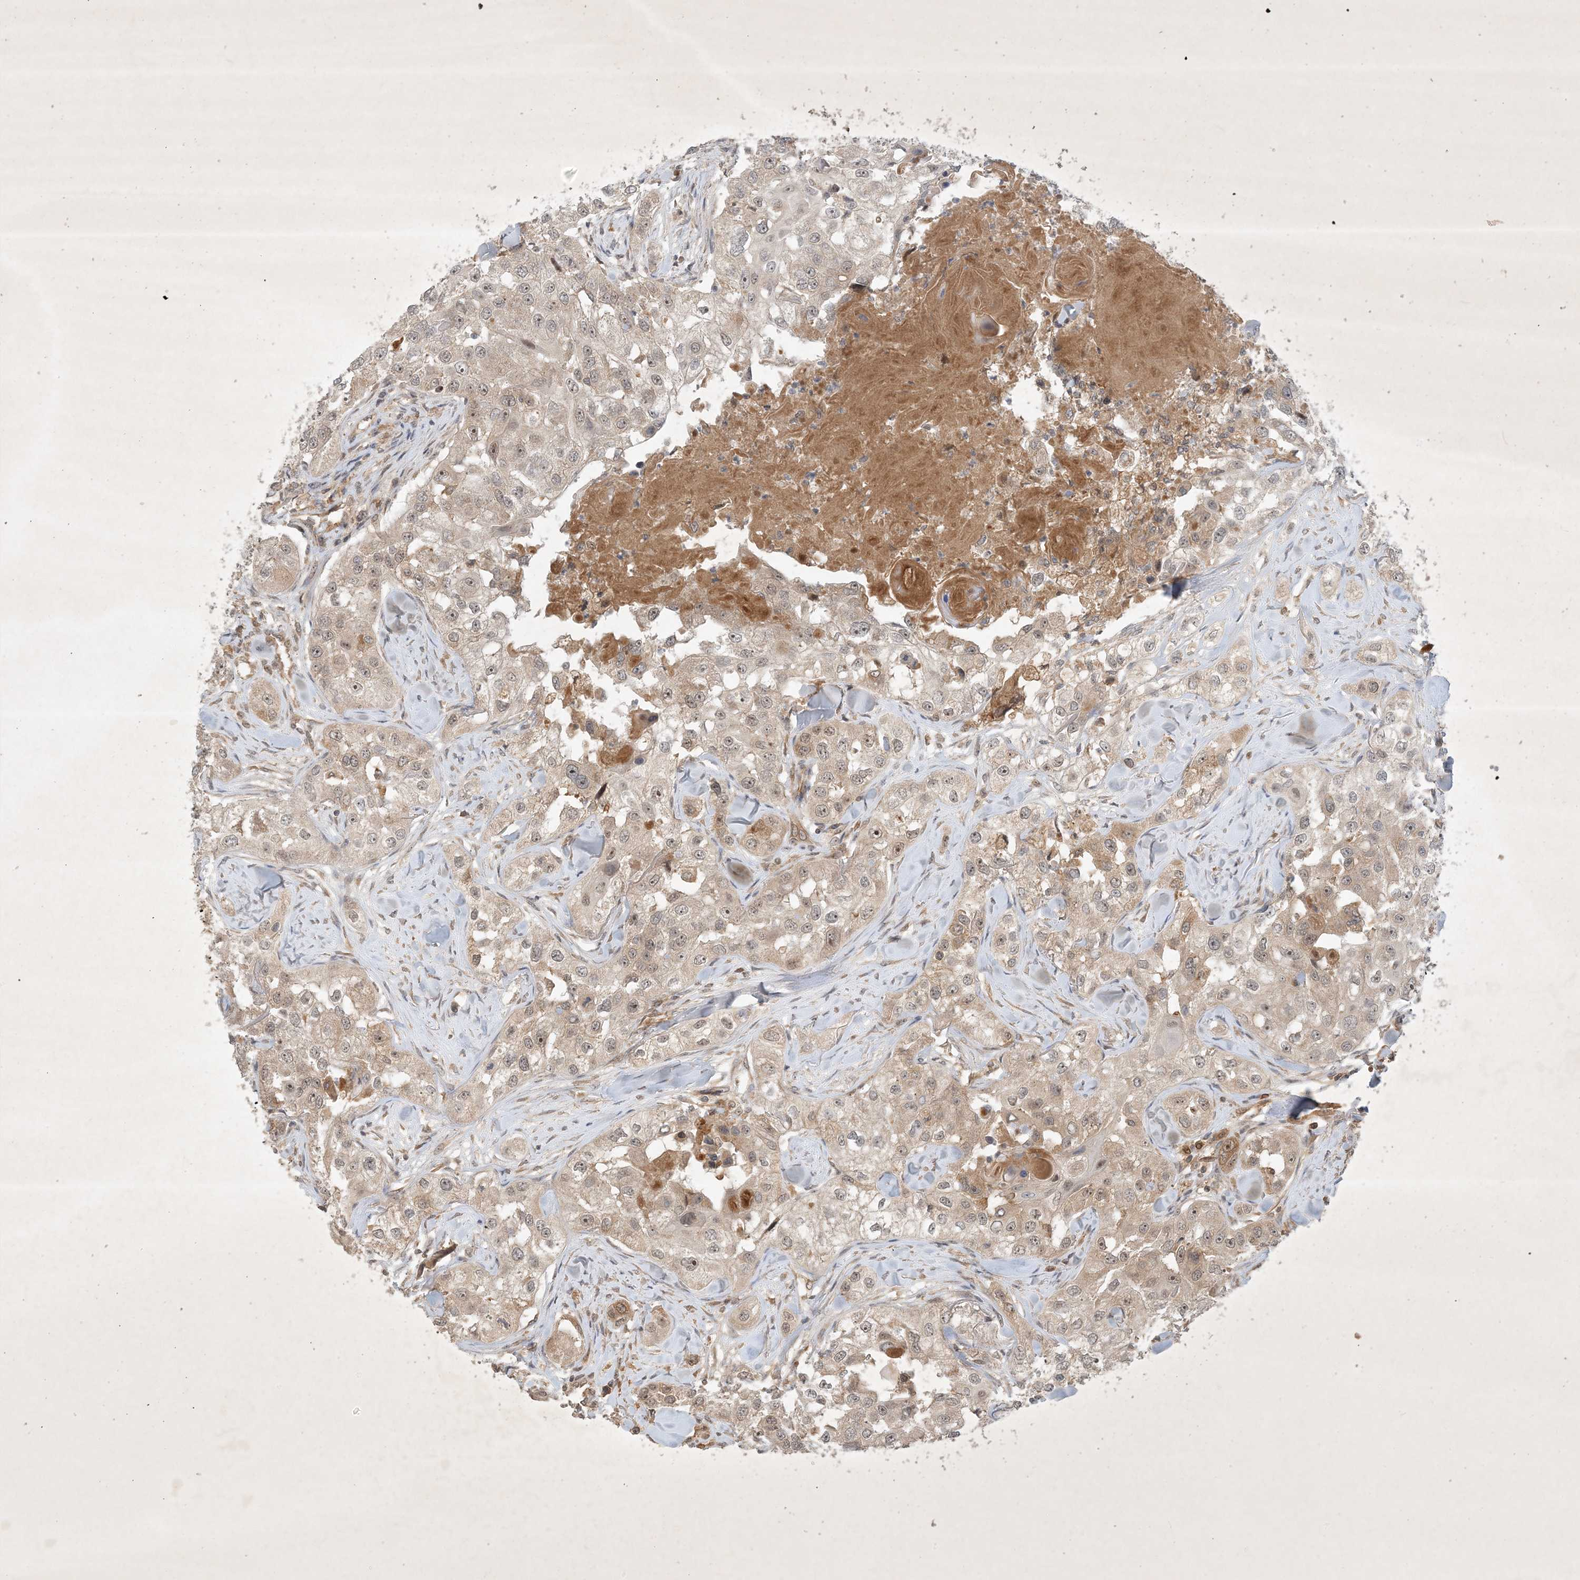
{"staining": {"intensity": "moderate", "quantity": "<25%", "location": "cytoplasmic/membranous,nuclear"}, "tissue": "head and neck cancer", "cell_type": "Tumor cells", "image_type": "cancer", "snomed": [{"axis": "morphology", "description": "Normal tissue, NOS"}, {"axis": "morphology", "description": "Squamous cell carcinoma, NOS"}, {"axis": "topography", "description": "Skeletal muscle"}, {"axis": "topography", "description": "Head-Neck"}], "caption": "Protein expression analysis of head and neck cancer demonstrates moderate cytoplasmic/membranous and nuclear expression in about <25% of tumor cells.", "gene": "ZCCHC4", "patient": {"sex": "male", "age": 51}}